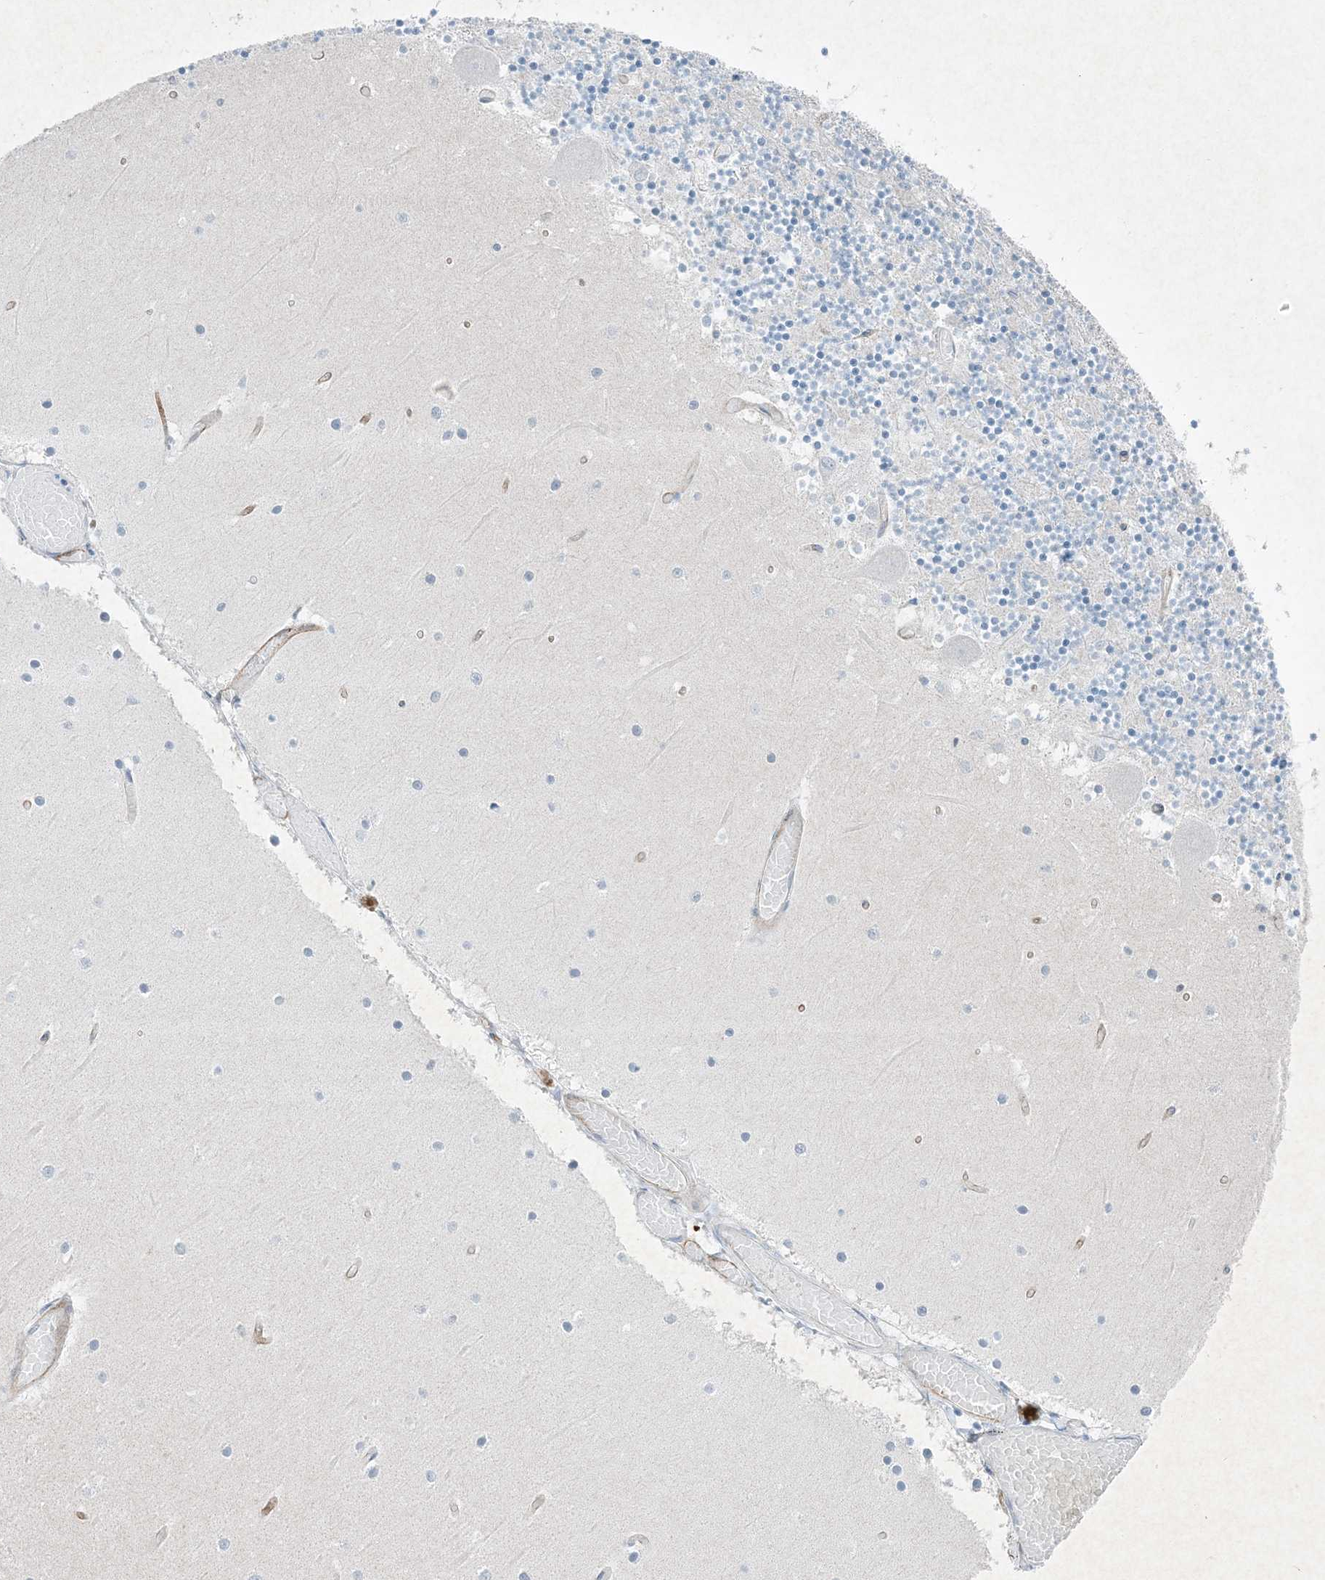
{"staining": {"intensity": "negative", "quantity": "none", "location": "none"}, "tissue": "cerebellum", "cell_type": "Cells in granular layer", "image_type": "normal", "snomed": [{"axis": "morphology", "description": "Normal tissue, NOS"}, {"axis": "topography", "description": "Cerebellum"}], "caption": "Cells in granular layer are negative for protein expression in benign human cerebellum. (DAB (3,3'-diaminobenzidine) immunohistochemistry (IHC) with hematoxylin counter stain).", "gene": "PGM5", "patient": {"sex": "female", "age": 28}}